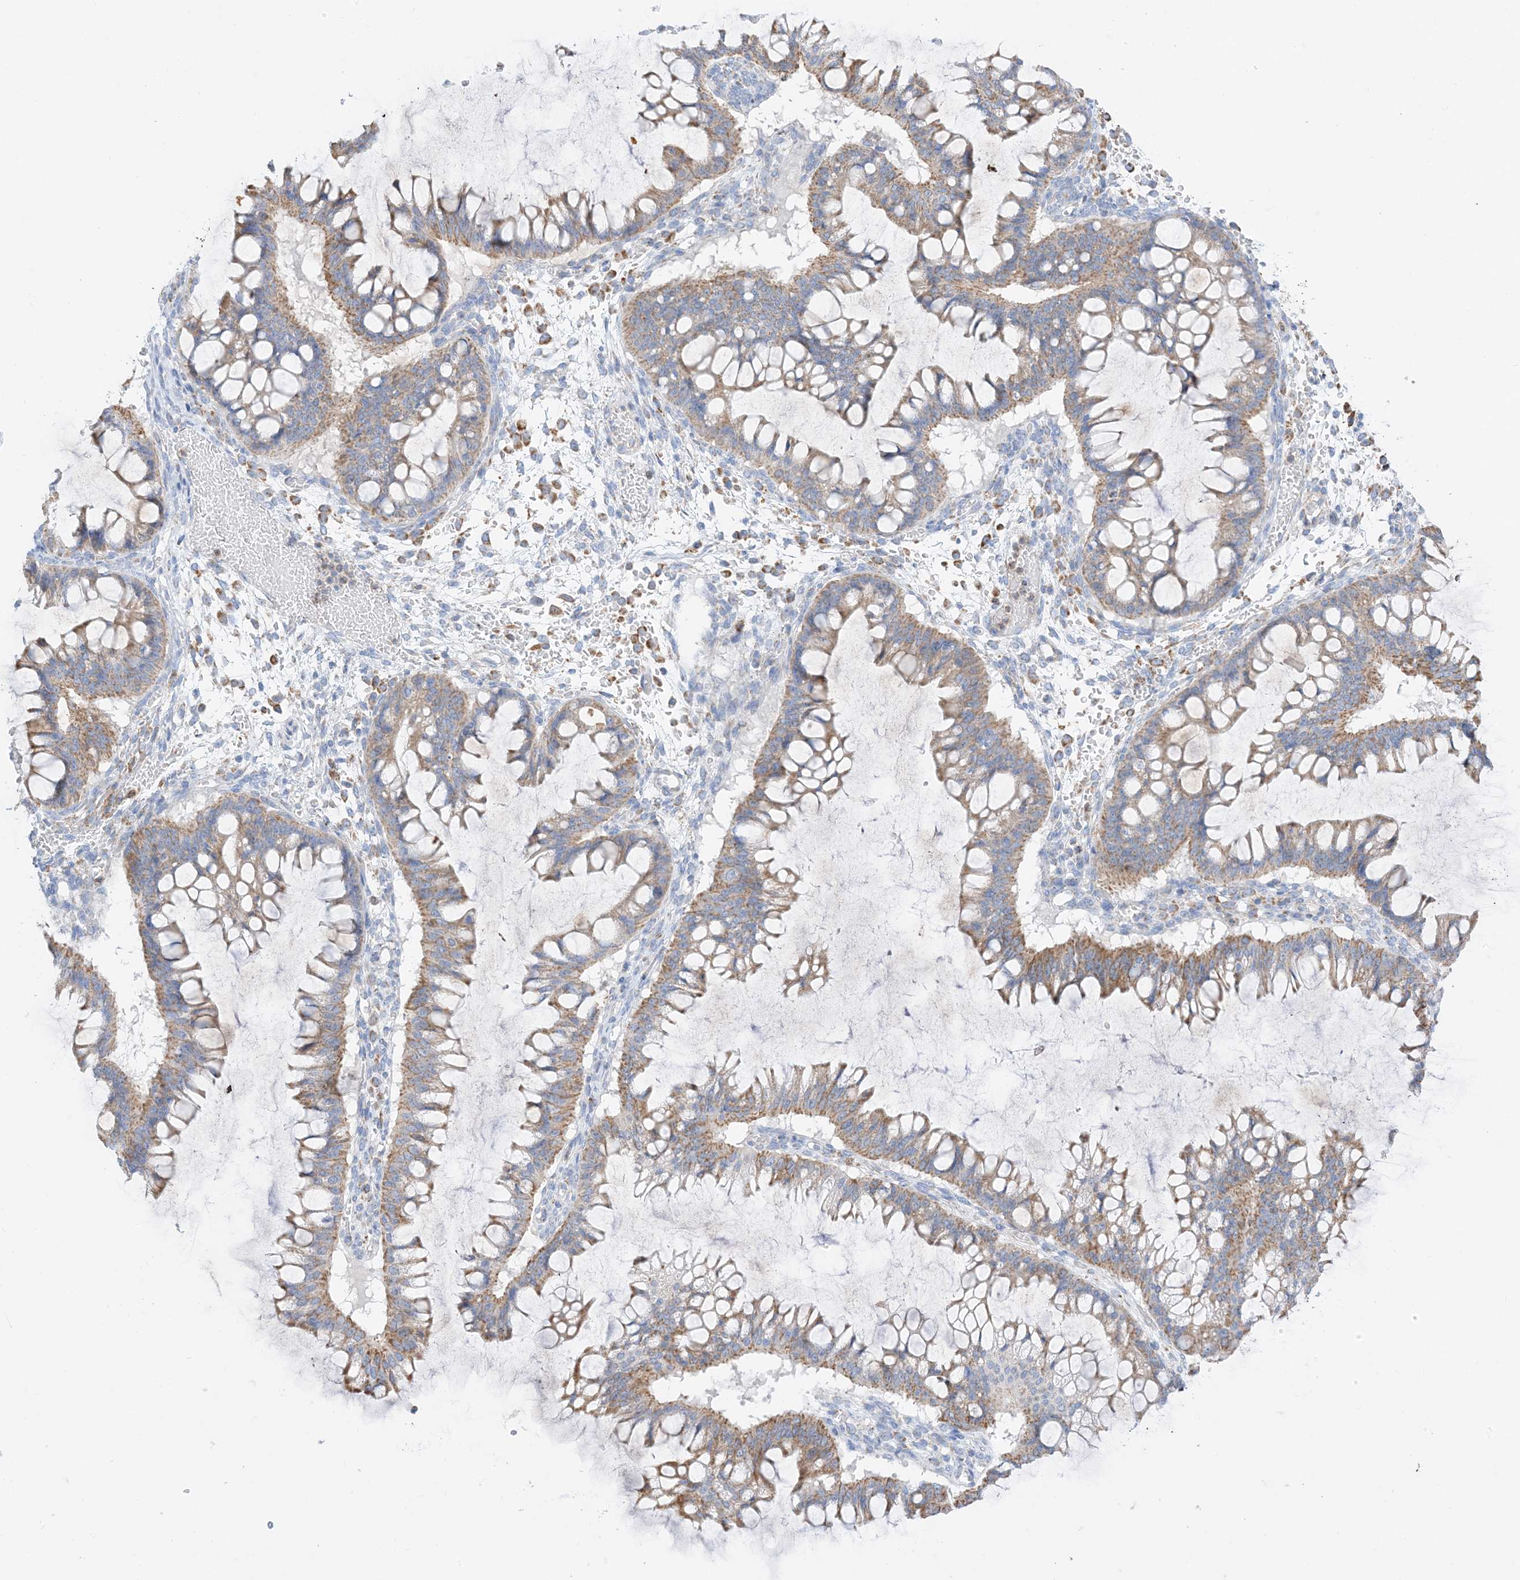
{"staining": {"intensity": "strong", "quantity": ">75%", "location": "cytoplasmic/membranous"}, "tissue": "ovarian cancer", "cell_type": "Tumor cells", "image_type": "cancer", "snomed": [{"axis": "morphology", "description": "Cystadenocarcinoma, mucinous, NOS"}, {"axis": "topography", "description": "Ovary"}], "caption": "IHC (DAB) staining of ovarian cancer (mucinous cystadenocarcinoma) exhibits strong cytoplasmic/membranous protein positivity in approximately >75% of tumor cells. Nuclei are stained in blue.", "gene": "CAPN13", "patient": {"sex": "female", "age": 73}}